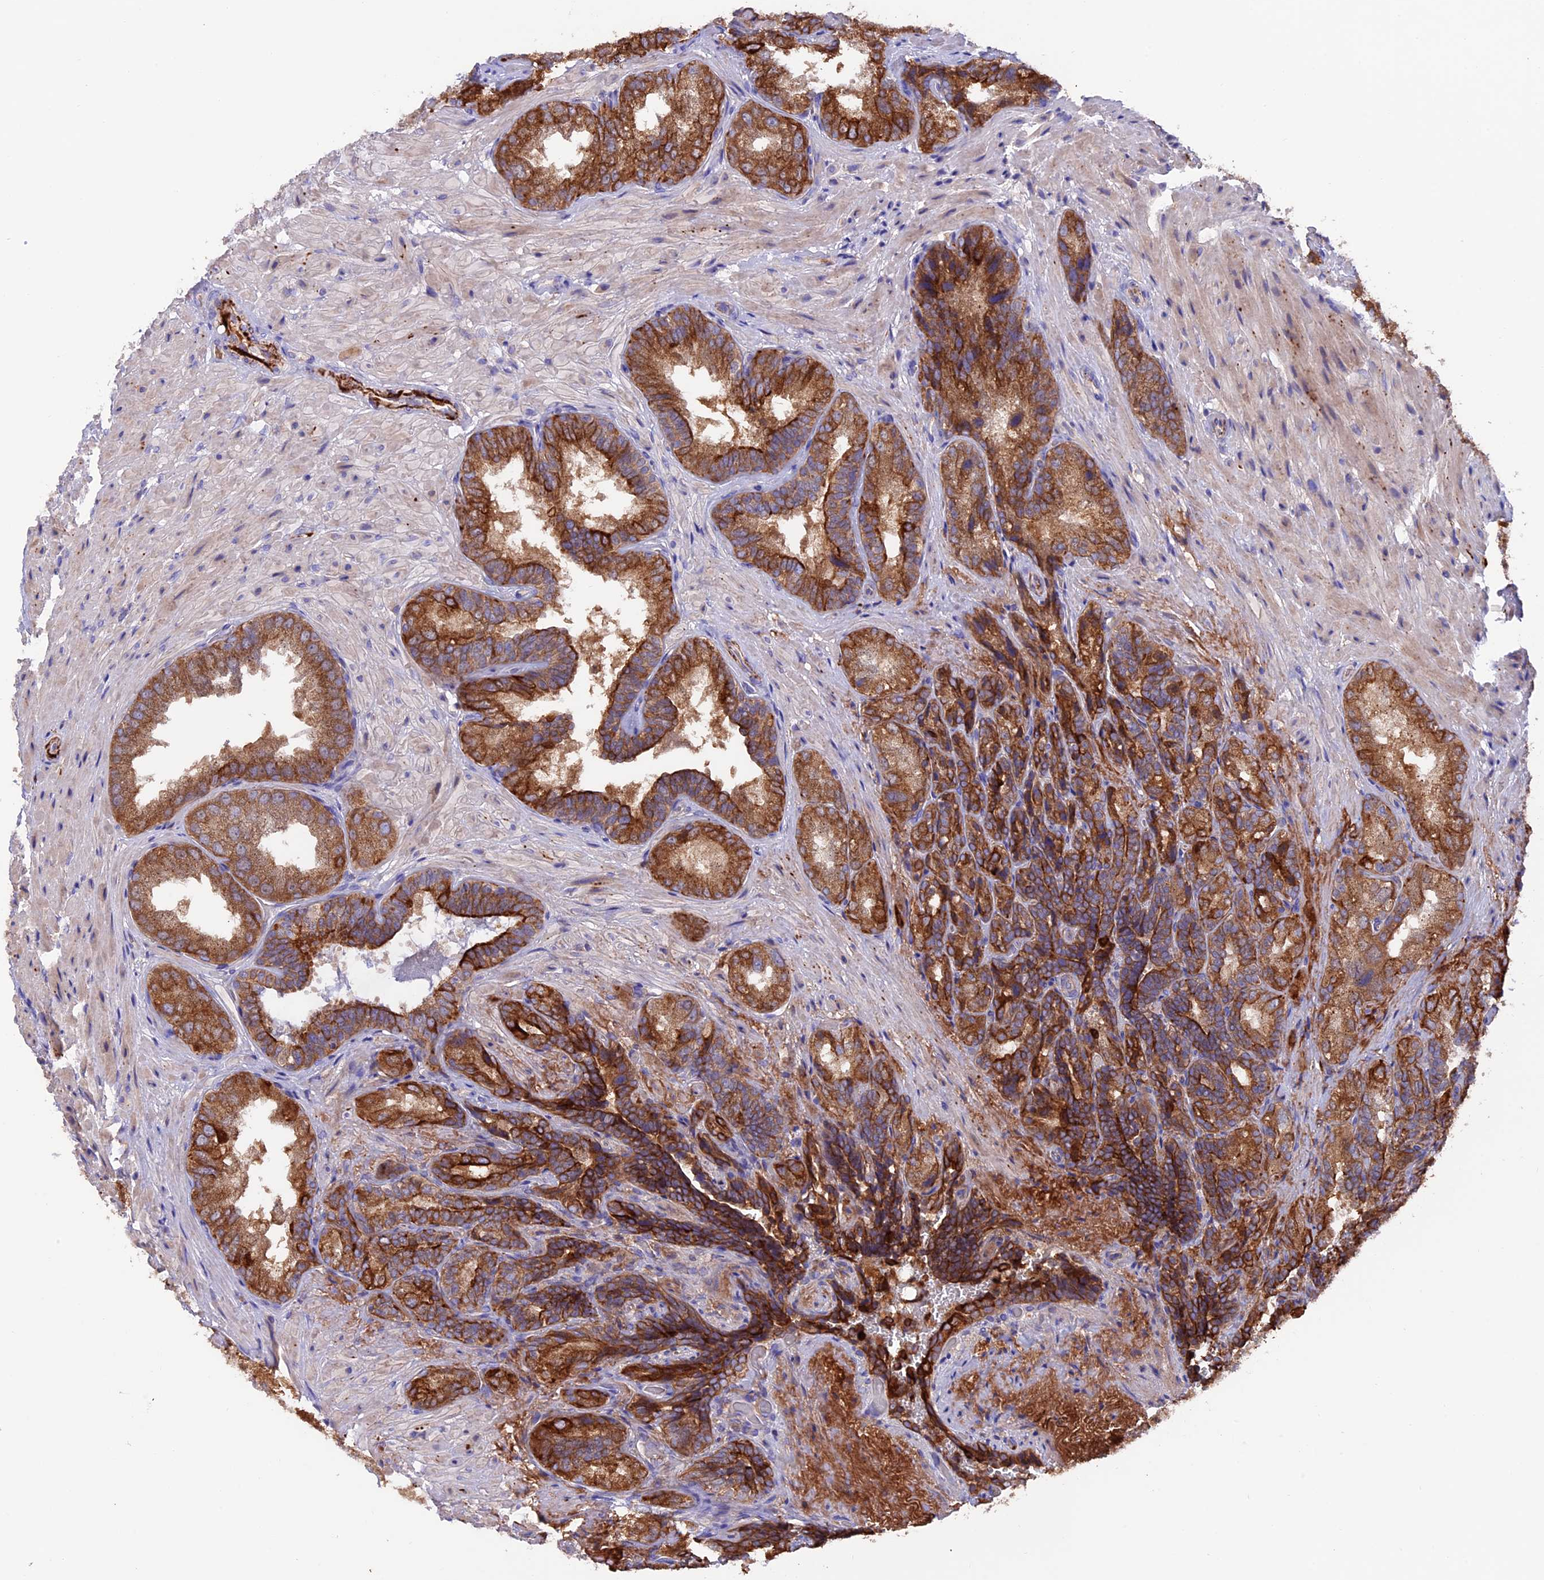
{"staining": {"intensity": "strong", "quantity": ">75%", "location": "cytoplasmic/membranous"}, "tissue": "seminal vesicle", "cell_type": "Glandular cells", "image_type": "normal", "snomed": [{"axis": "morphology", "description": "Normal tissue, NOS"}, {"axis": "topography", "description": "Seminal veicle"}, {"axis": "topography", "description": "Peripheral nerve tissue"}], "caption": "Protein staining exhibits strong cytoplasmic/membranous expression in approximately >75% of glandular cells in unremarkable seminal vesicle.", "gene": "PTPN9", "patient": {"sex": "male", "age": 63}}